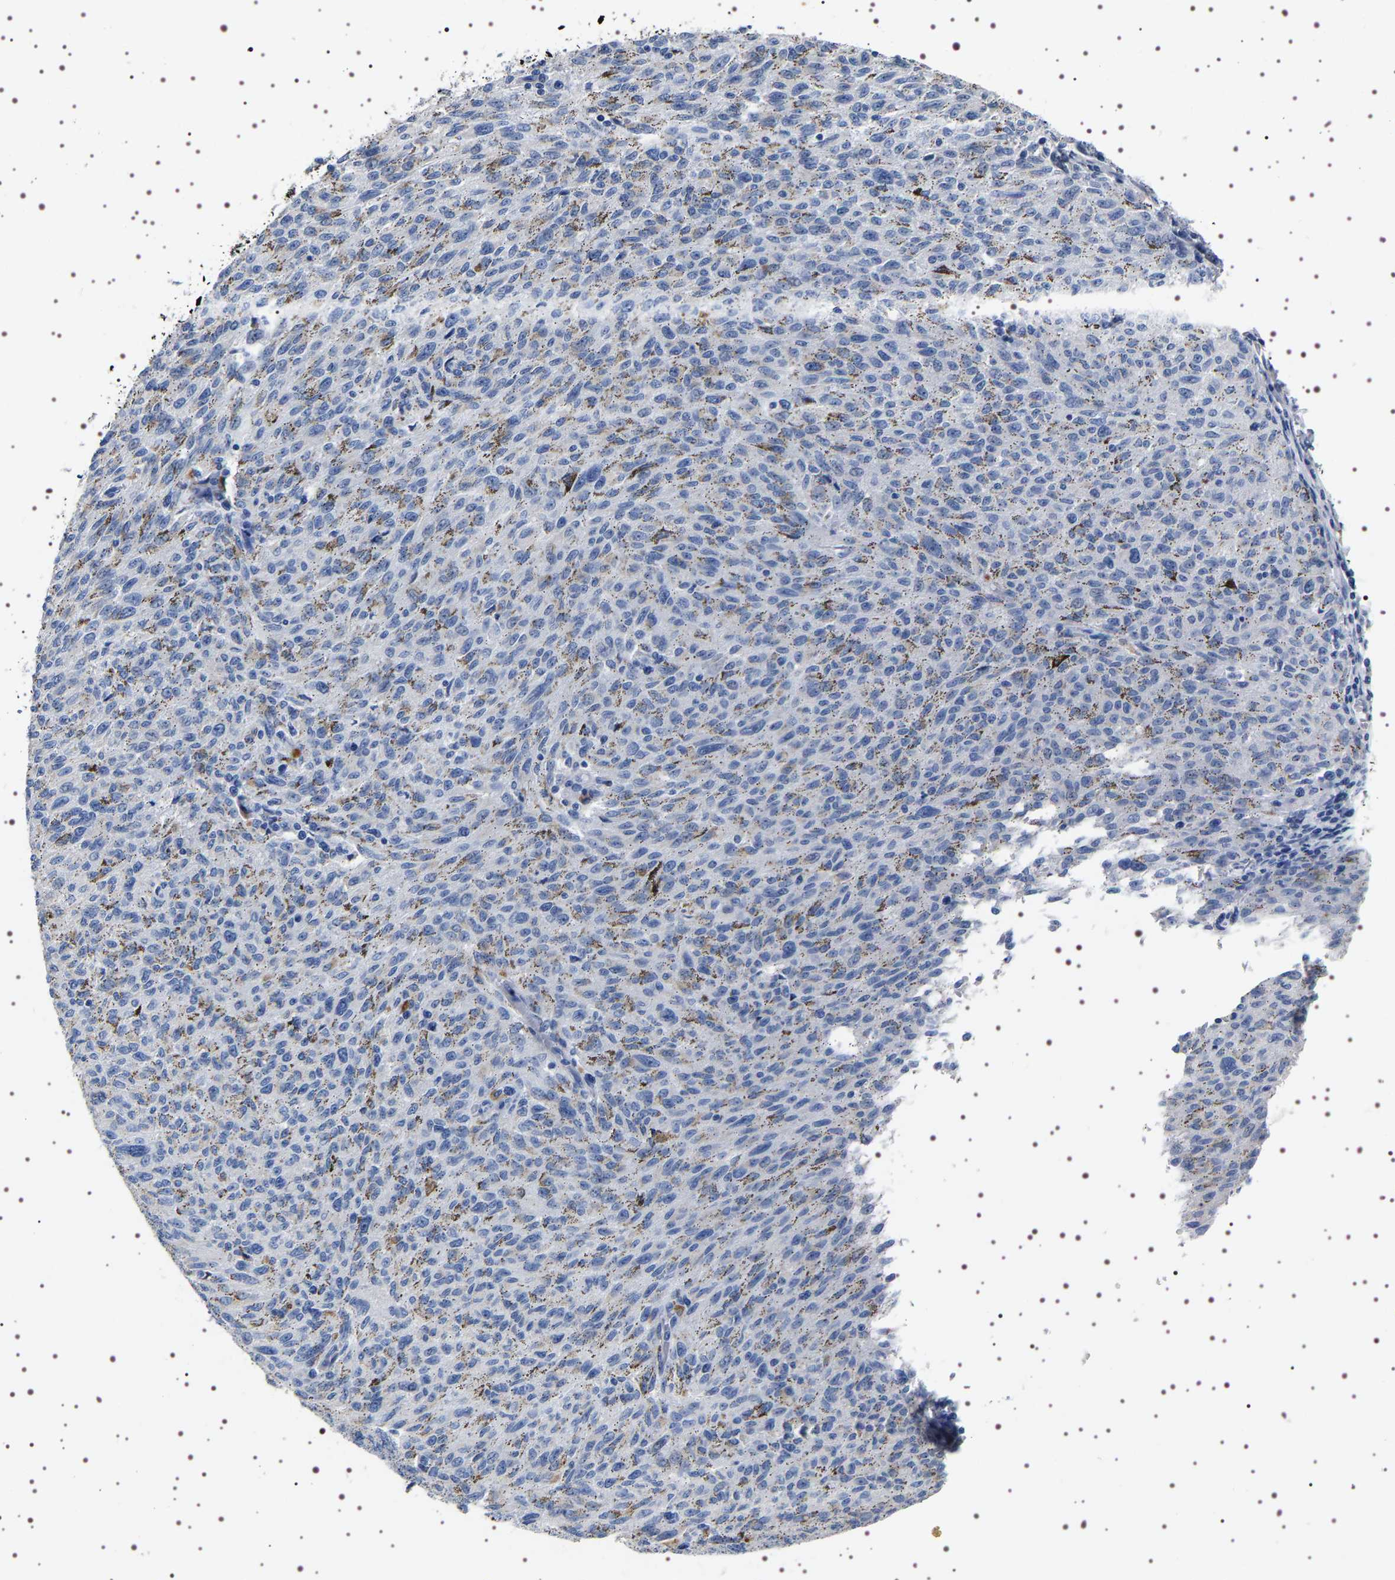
{"staining": {"intensity": "negative", "quantity": "none", "location": "none"}, "tissue": "melanoma", "cell_type": "Tumor cells", "image_type": "cancer", "snomed": [{"axis": "morphology", "description": "Malignant melanoma, NOS"}, {"axis": "topography", "description": "Skin"}], "caption": "There is no significant staining in tumor cells of malignant melanoma.", "gene": "UBQLN3", "patient": {"sex": "female", "age": 72}}